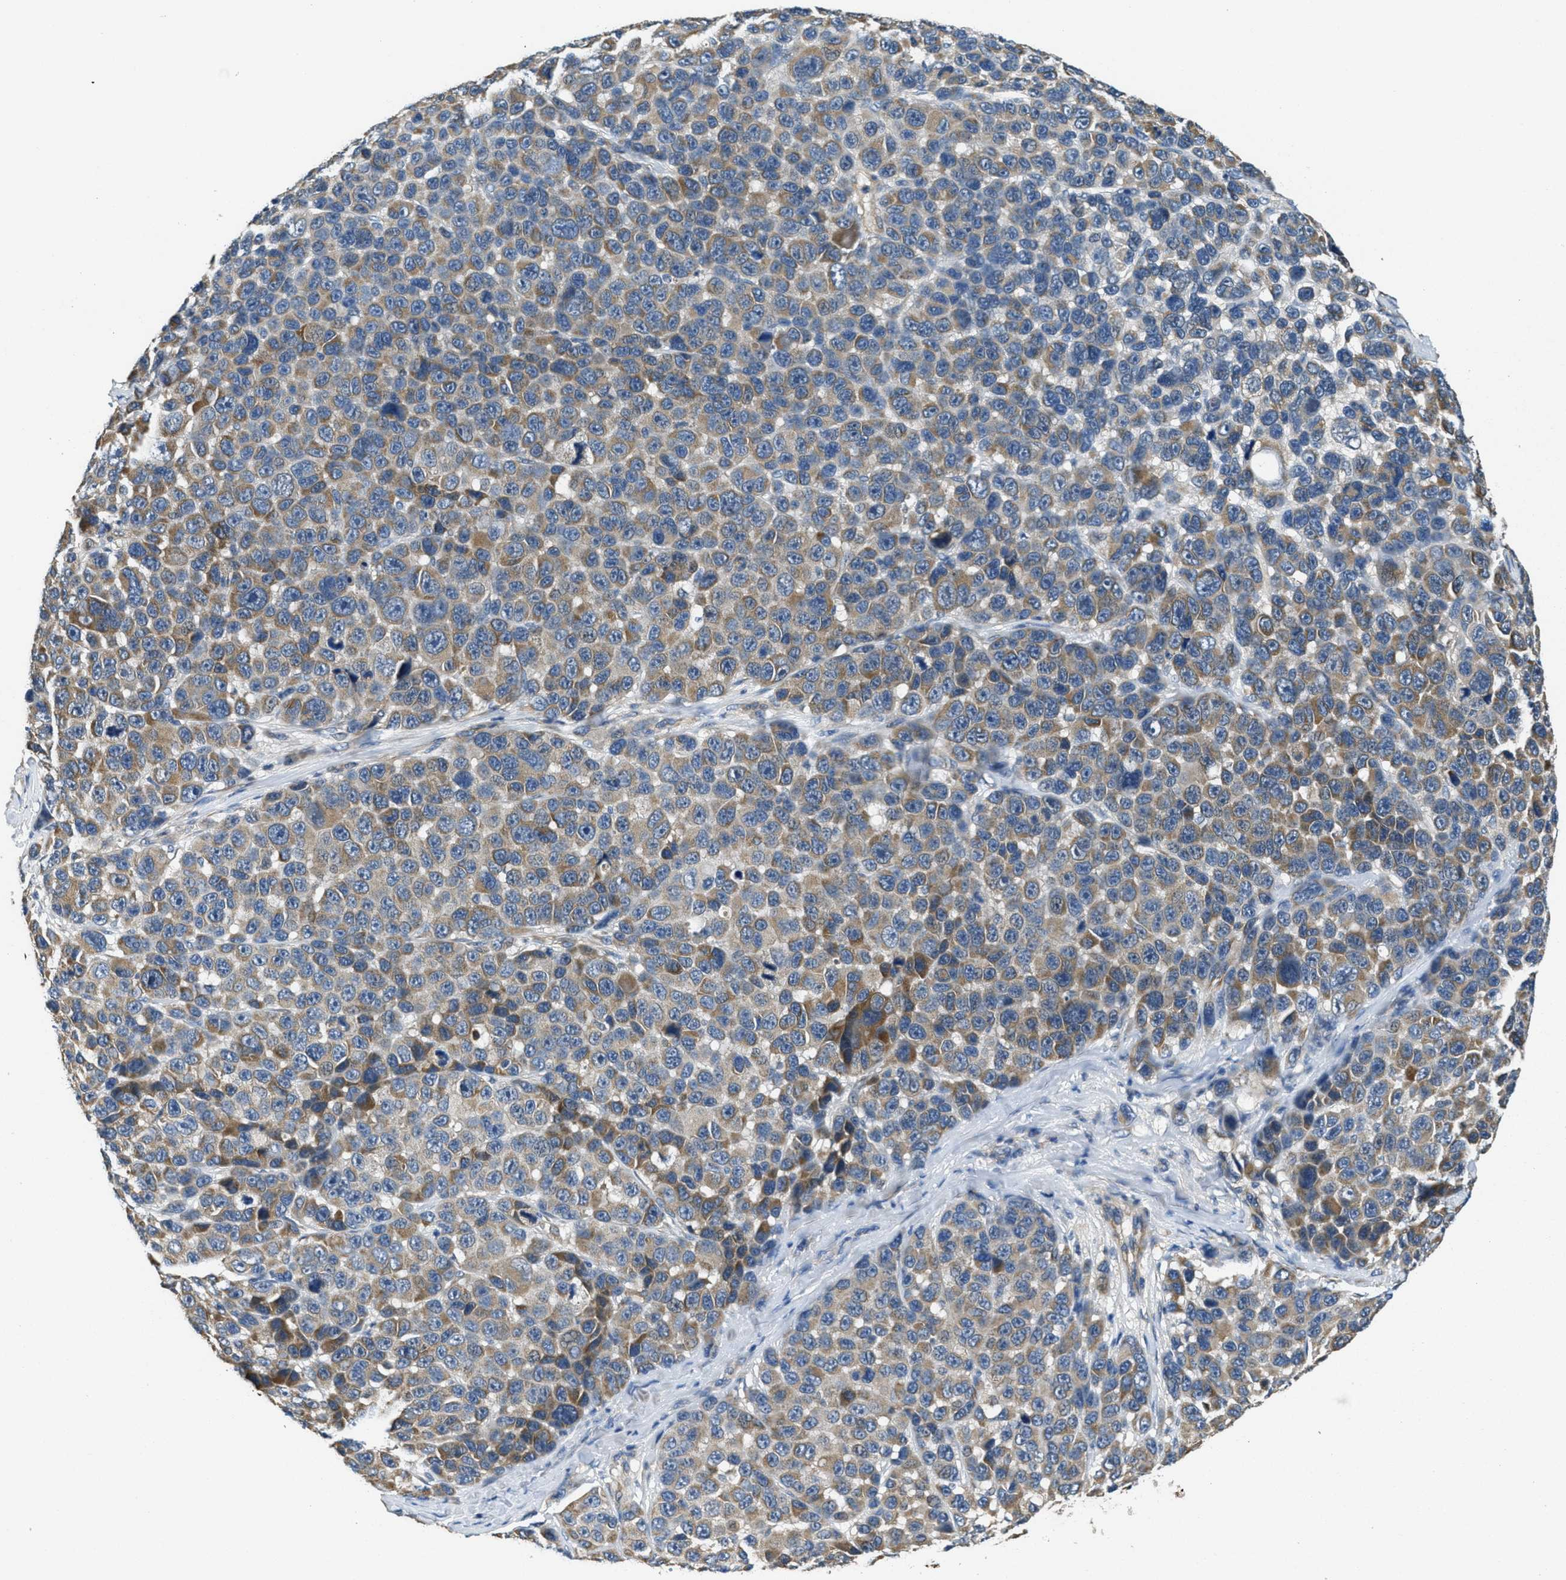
{"staining": {"intensity": "moderate", "quantity": "25%-75%", "location": "cytoplasmic/membranous"}, "tissue": "melanoma", "cell_type": "Tumor cells", "image_type": "cancer", "snomed": [{"axis": "morphology", "description": "Malignant melanoma, NOS"}, {"axis": "topography", "description": "Skin"}], "caption": "Protein analysis of melanoma tissue exhibits moderate cytoplasmic/membranous staining in approximately 25%-75% of tumor cells.", "gene": "TOMM70", "patient": {"sex": "male", "age": 53}}